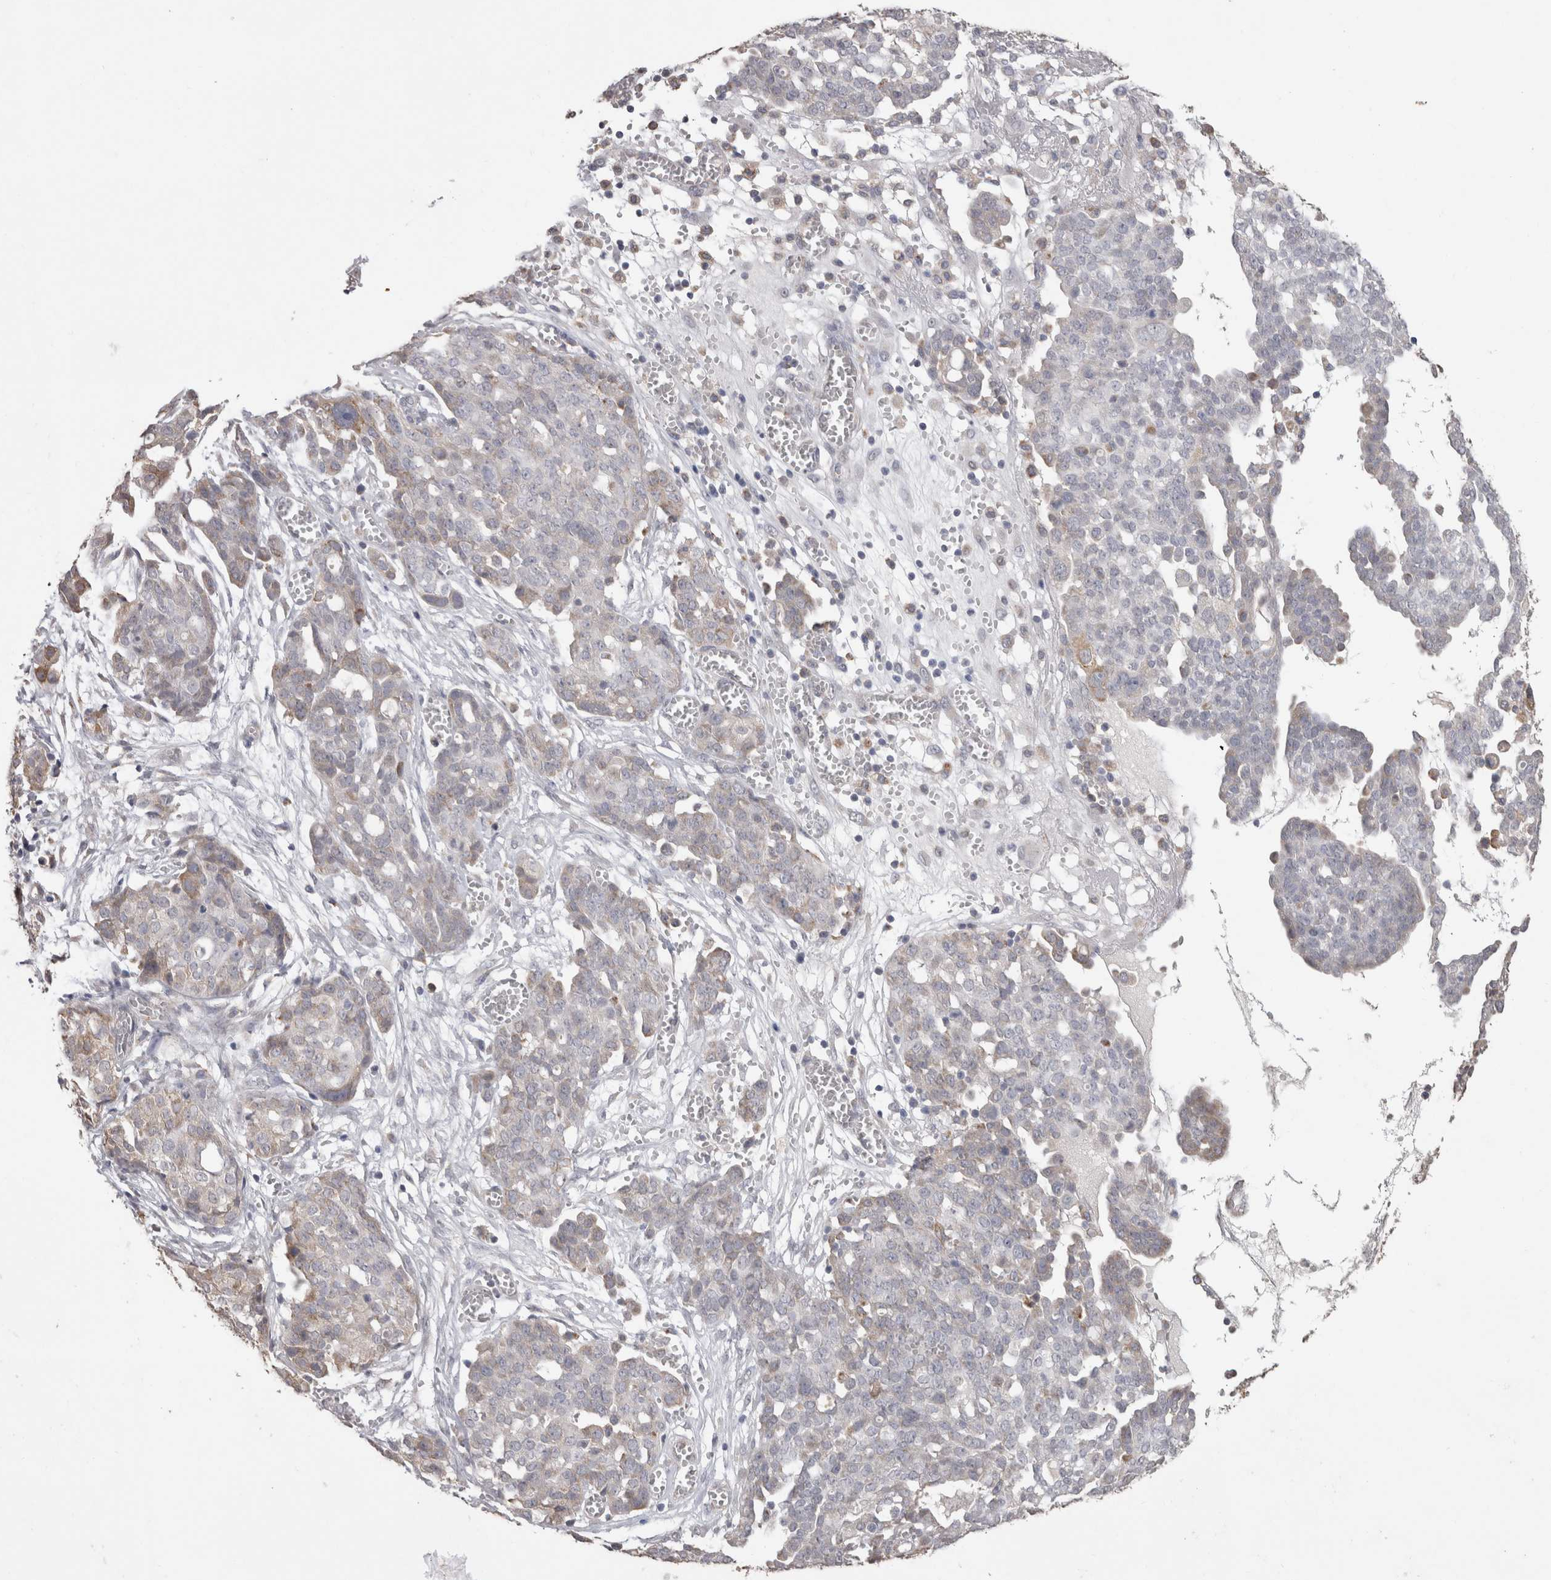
{"staining": {"intensity": "negative", "quantity": "none", "location": "none"}, "tissue": "ovarian cancer", "cell_type": "Tumor cells", "image_type": "cancer", "snomed": [{"axis": "morphology", "description": "Cystadenocarcinoma, serous, NOS"}, {"axis": "topography", "description": "Soft tissue"}, {"axis": "topography", "description": "Ovary"}], "caption": "A histopathology image of human ovarian cancer (serous cystadenocarcinoma) is negative for staining in tumor cells.", "gene": "NOMO1", "patient": {"sex": "female", "age": 57}}